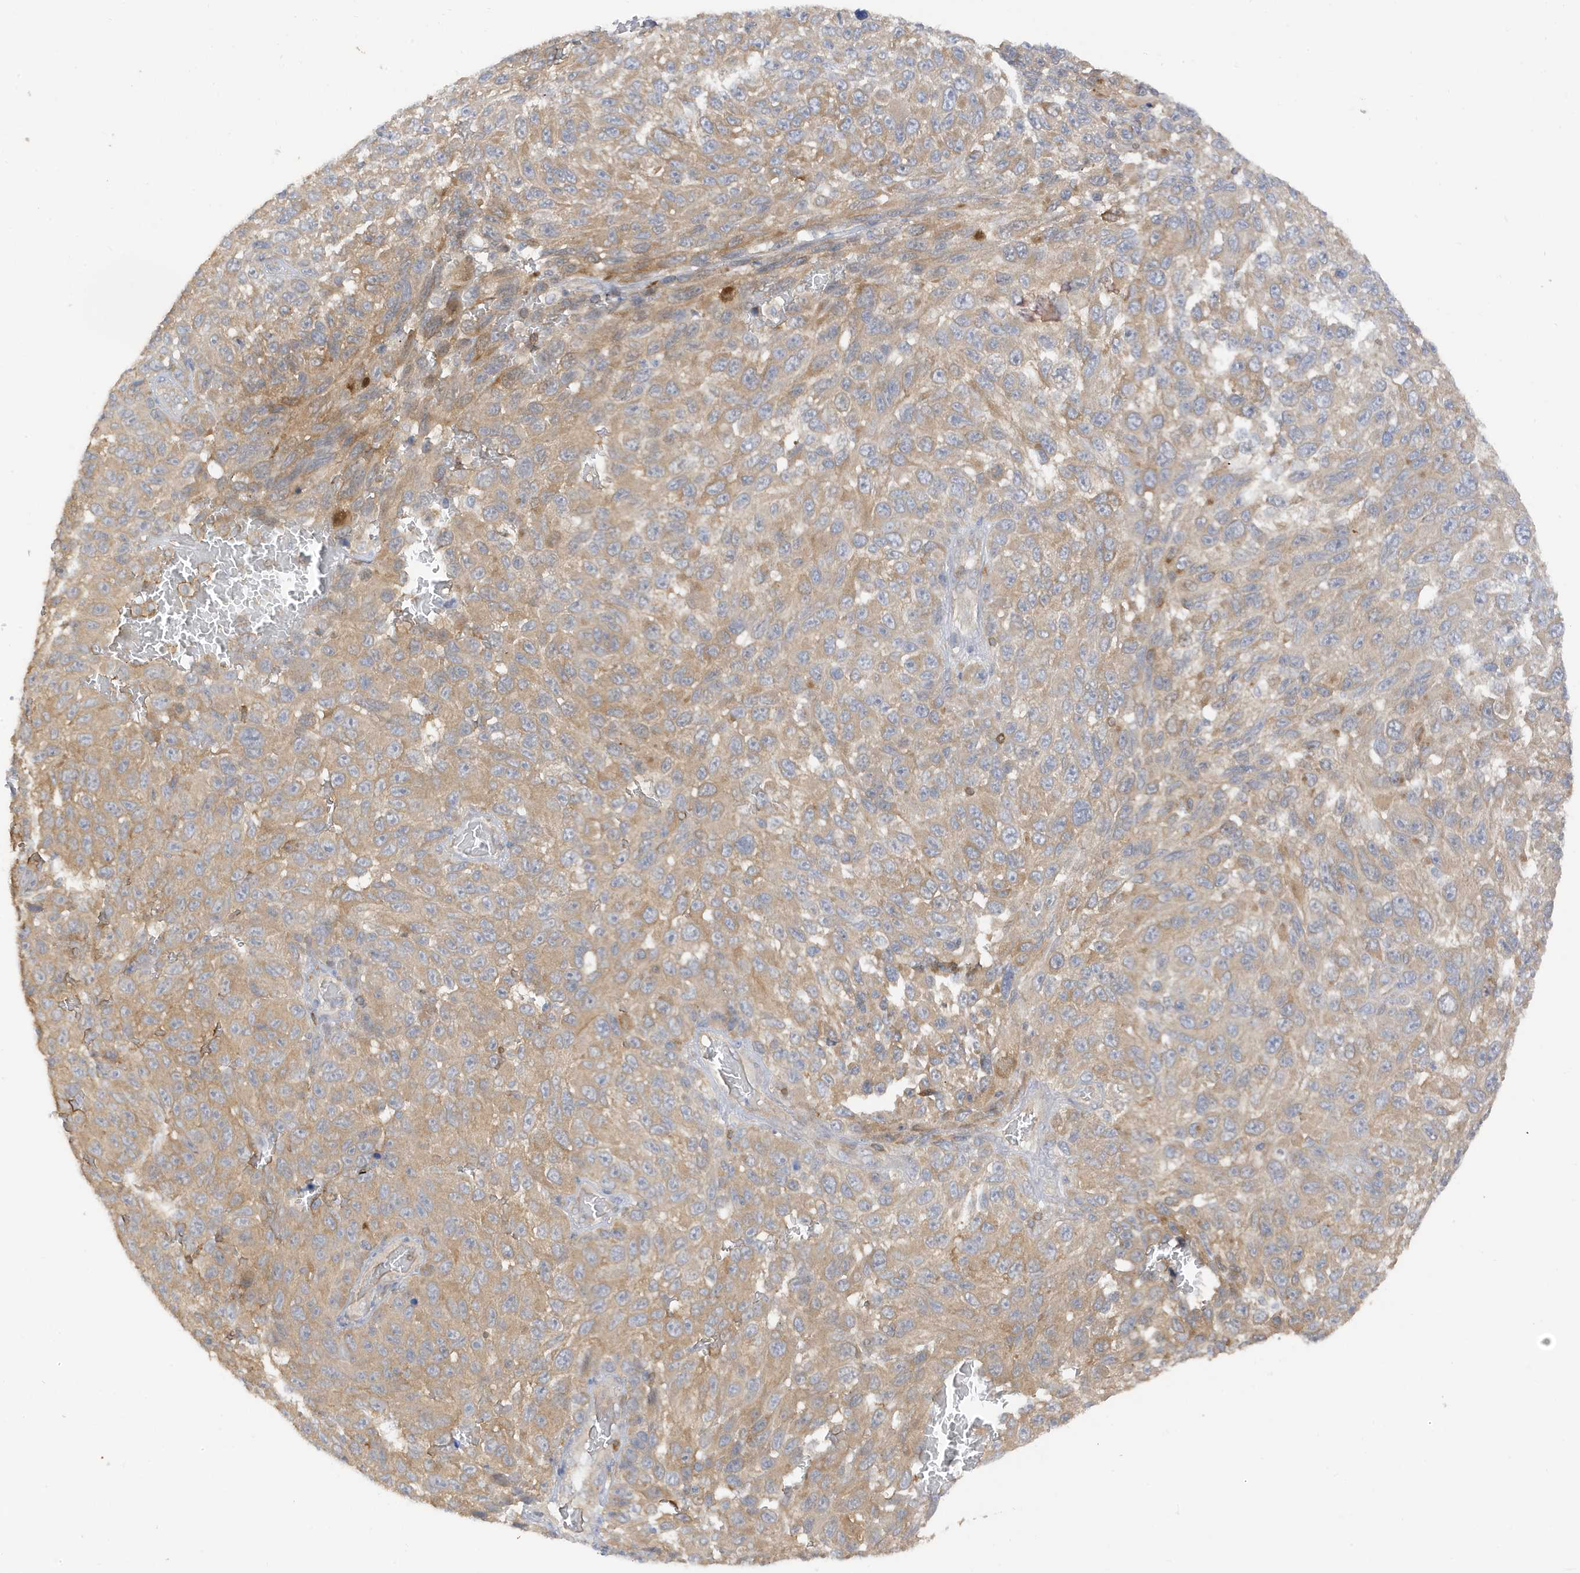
{"staining": {"intensity": "weak", "quantity": ">75%", "location": "cytoplasmic/membranous"}, "tissue": "melanoma", "cell_type": "Tumor cells", "image_type": "cancer", "snomed": [{"axis": "morphology", "description": "Malignant melanoma, NOS"}, {"axis": "topography", "description": "Skin"}], "caption": "Immunohistochemical staining of human malignant melanoma reveals low levels of weak cytoplasmic/membranous expression in approximately >75% of tumor cells.", "gene": "PHACTR2", "patient": {"sex": "female", "age": 94}}